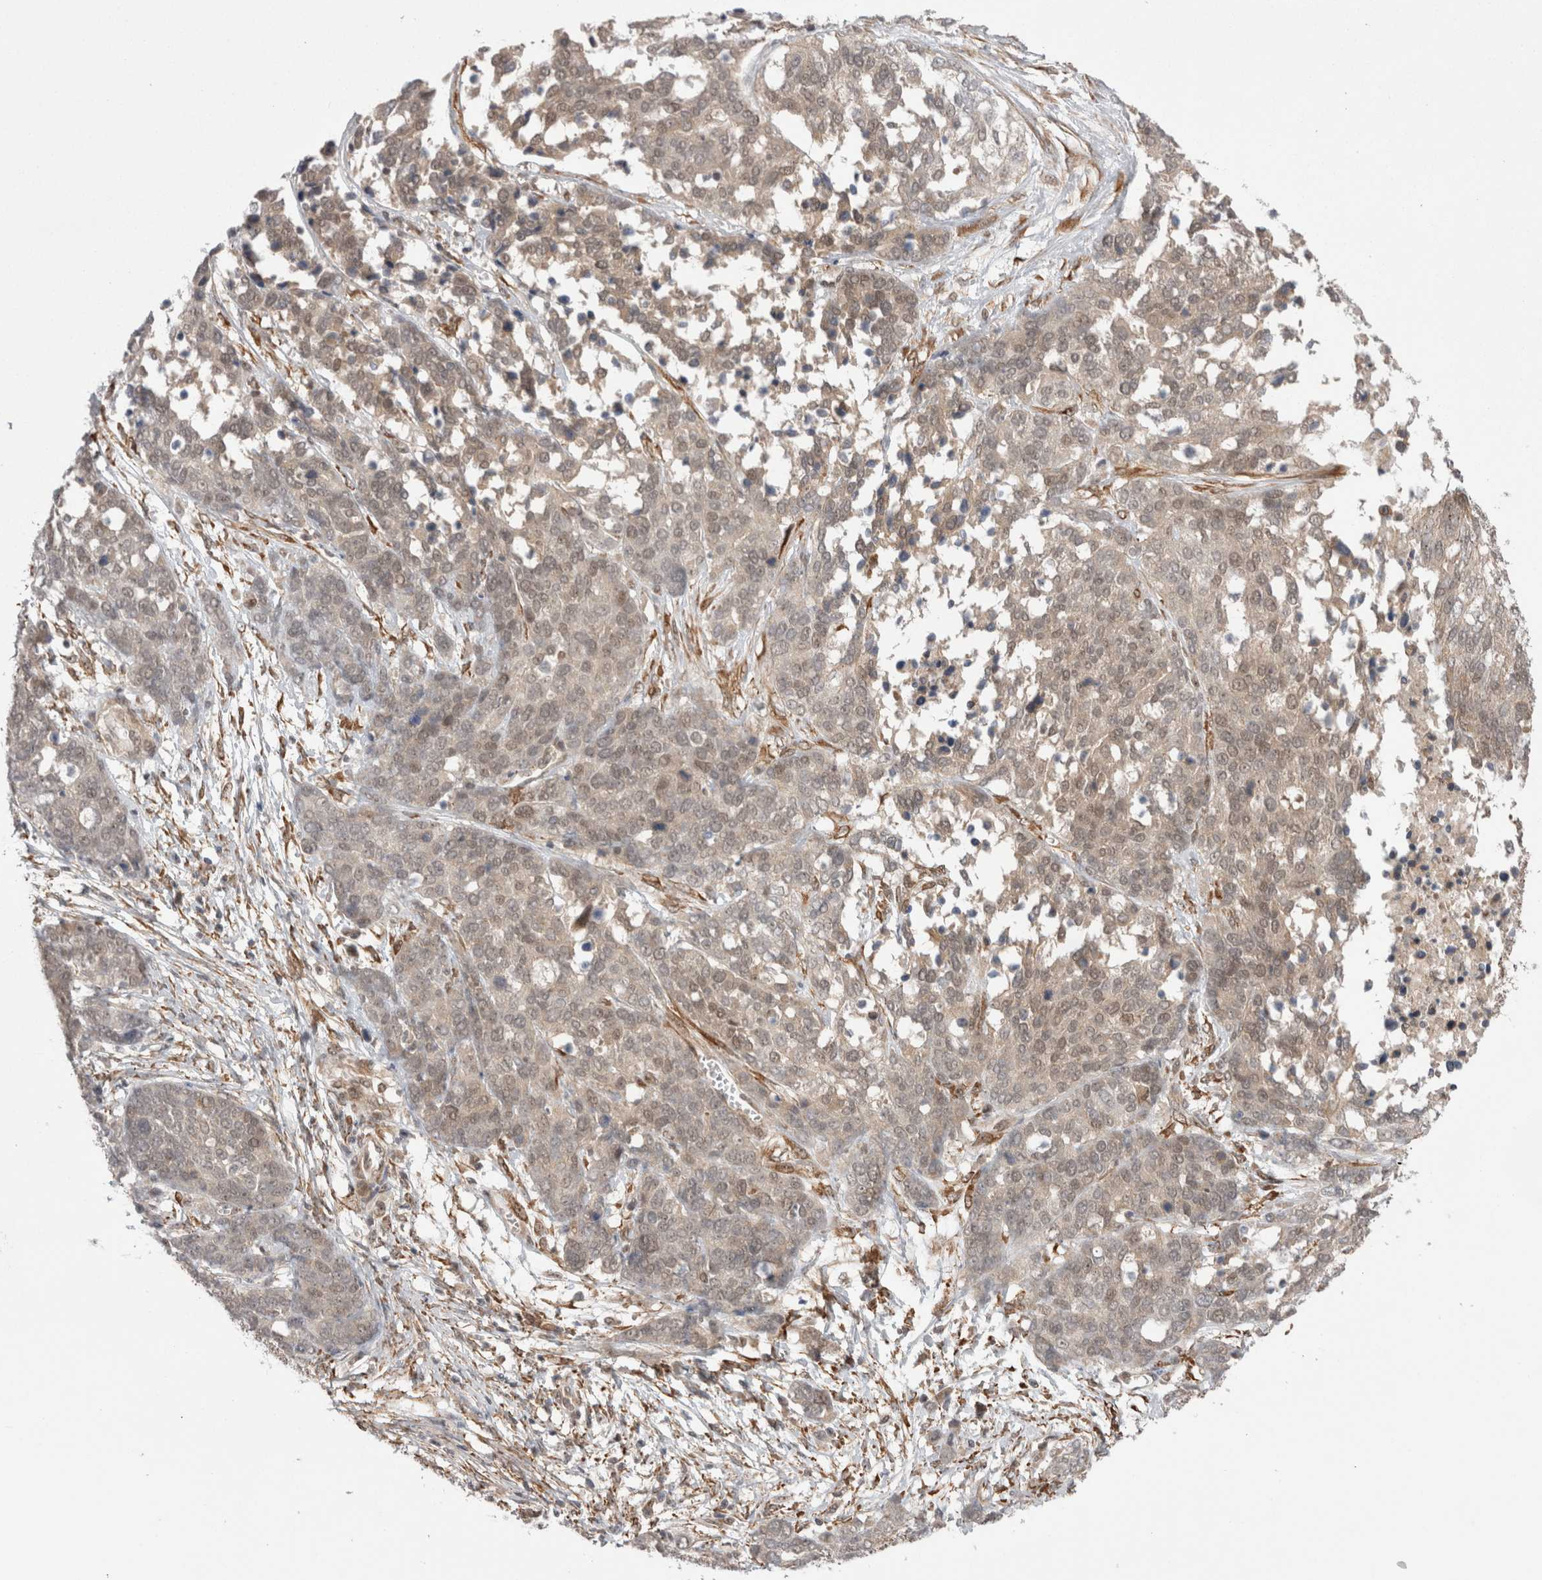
{"staining": {"intensity": "weak", "quantity": ">75%", "location": "cytoplasmic/membranous,nuclear"}, "tissue": "ovarian cancer", "cell_type": "Tumor cells", "image_type": "cancer", "snomed": [{"axis": "morphology", "description": "Cystadenocarcinoma, serous, NOS"}, {"axis": "topography", "description": "Ovary"}], "caption": "Immunohistochemical staining of human serous cystadenocarcinoma (ovarian) exhibits low levels of weak cytoplasmic/membranous and nuclear positivity in about >75% of tumor cells.", "gene": "EXOSC4", "patient": {"sex": "female", "age": 44}}